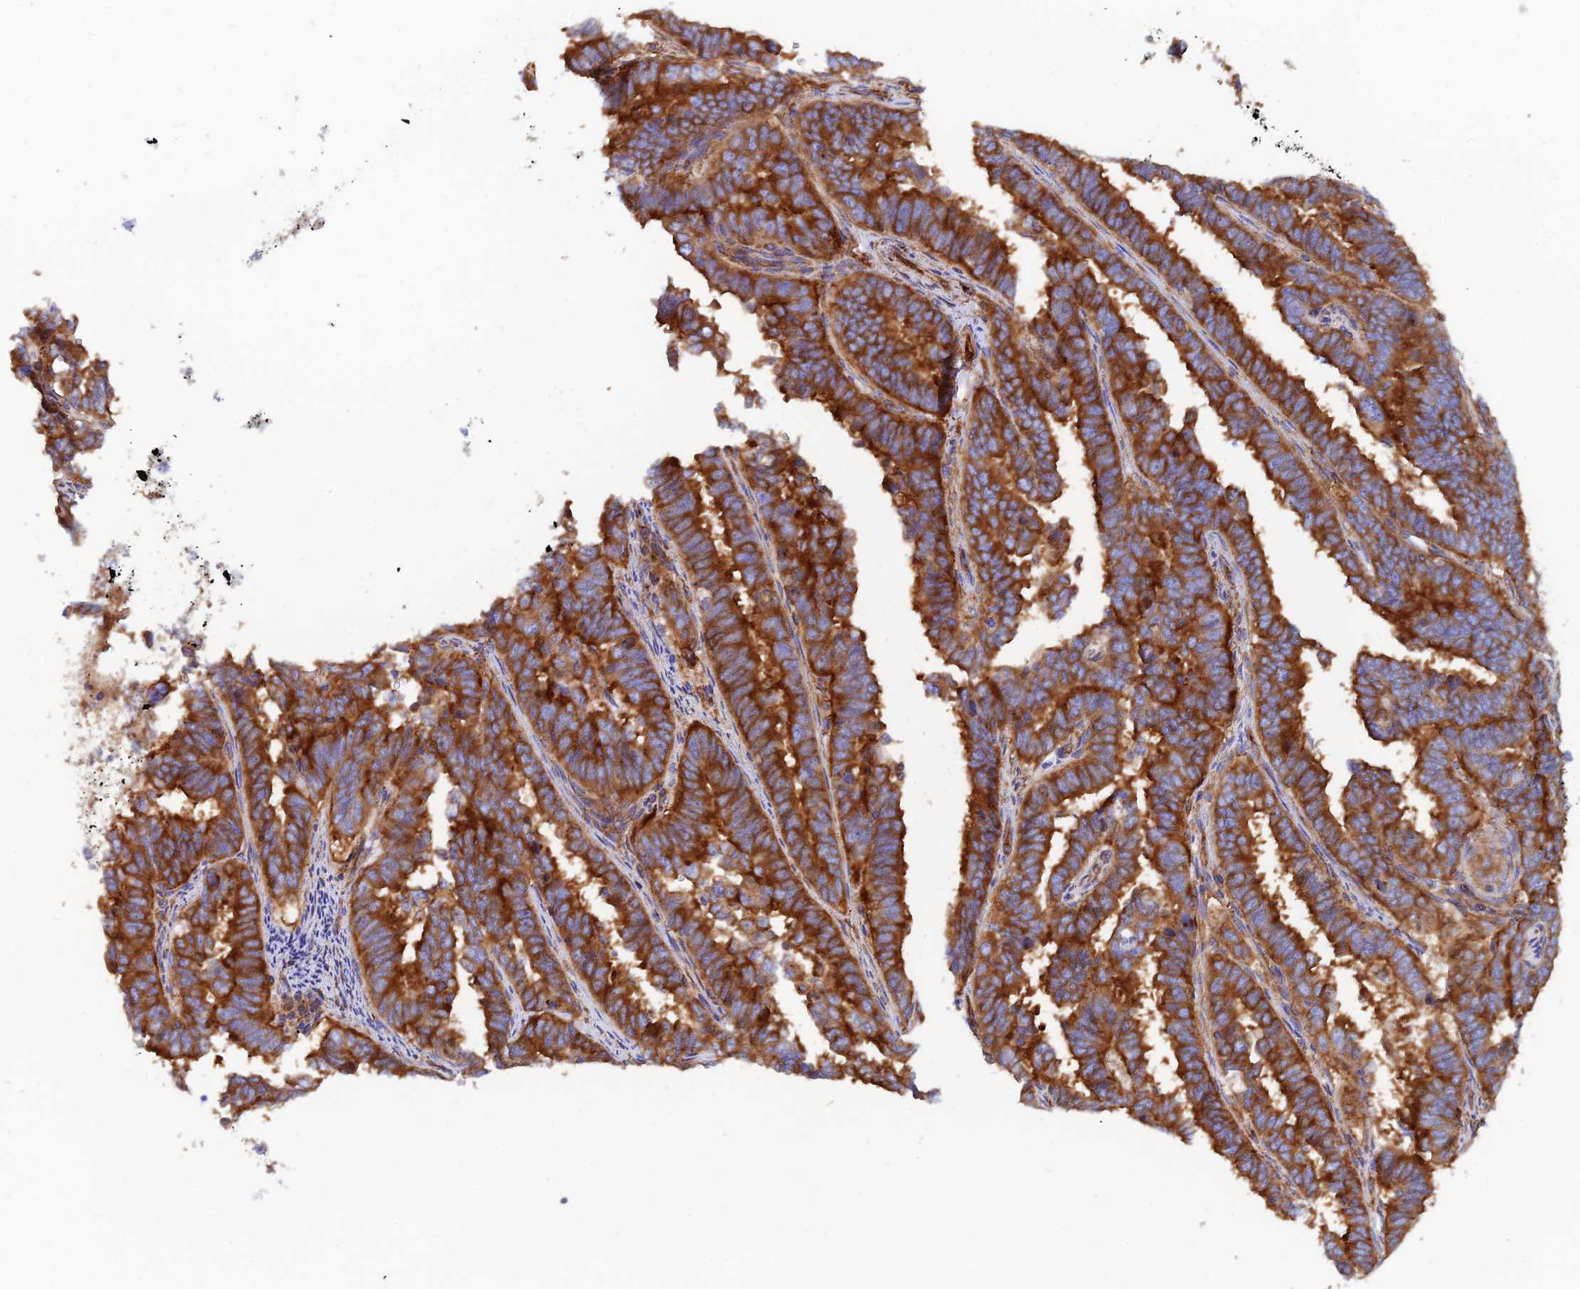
{"staining": {"intensity": "strong", "quantity": ">75%", "location": "cytoplasmic/membranous"}, "tissue": "endometrial cancer", "cell_type": "Tumor cells", "image_type": "cancer", "snomed": [{"axis": "morphology", "description": "Adenocarcinoma, NOS"}, {"axis": "topography", "description": "Endometrium"}], "caption": "DAB immunohistochemical staining of endometrial cancer exhibits strong cytoplasmic/membranous protein staining in approximately >75% of tumor cells.", "gene": "DCTN2", "patient": {"sex": "female", "age": 75}}